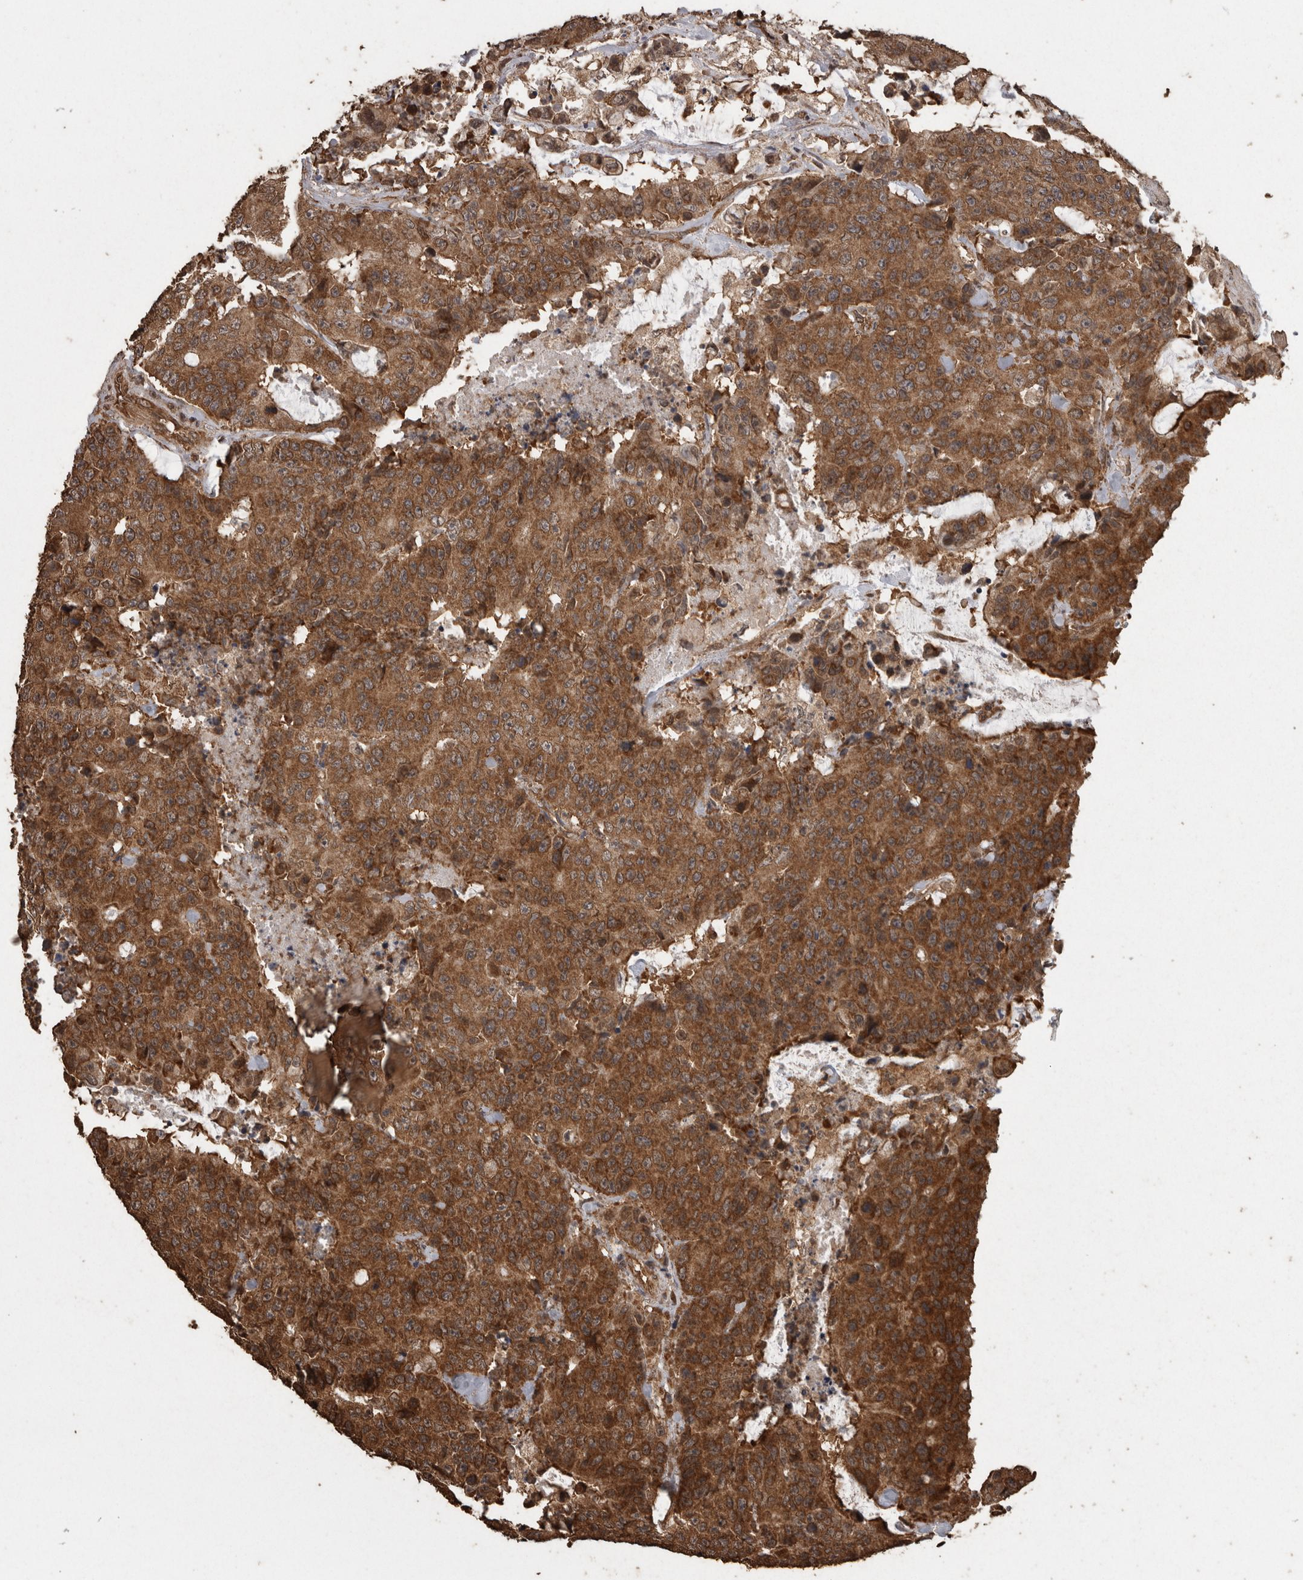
{"staining": {"intensity": "strong", "quantity": ">75%", "location": "cytoplasmic/membranous"}, "tissue": "colorectal cancer", "cell_type": "Tumor cells", "image_type": "cancer", "snomed": [{"axis": "morphology", "description": "Adenocarcinoma, NOS"}, {"axis": "topography", "description": "Colon"}], "caption": "There is high levels of strong cytoplasmic/membranous expression in tumor cells of colorectal adenocarcinoma, as demonstrated by immunohistochemical staining (brown color).", "gene": "PINK1", "patient": {"sex": "female", "age": 86}}